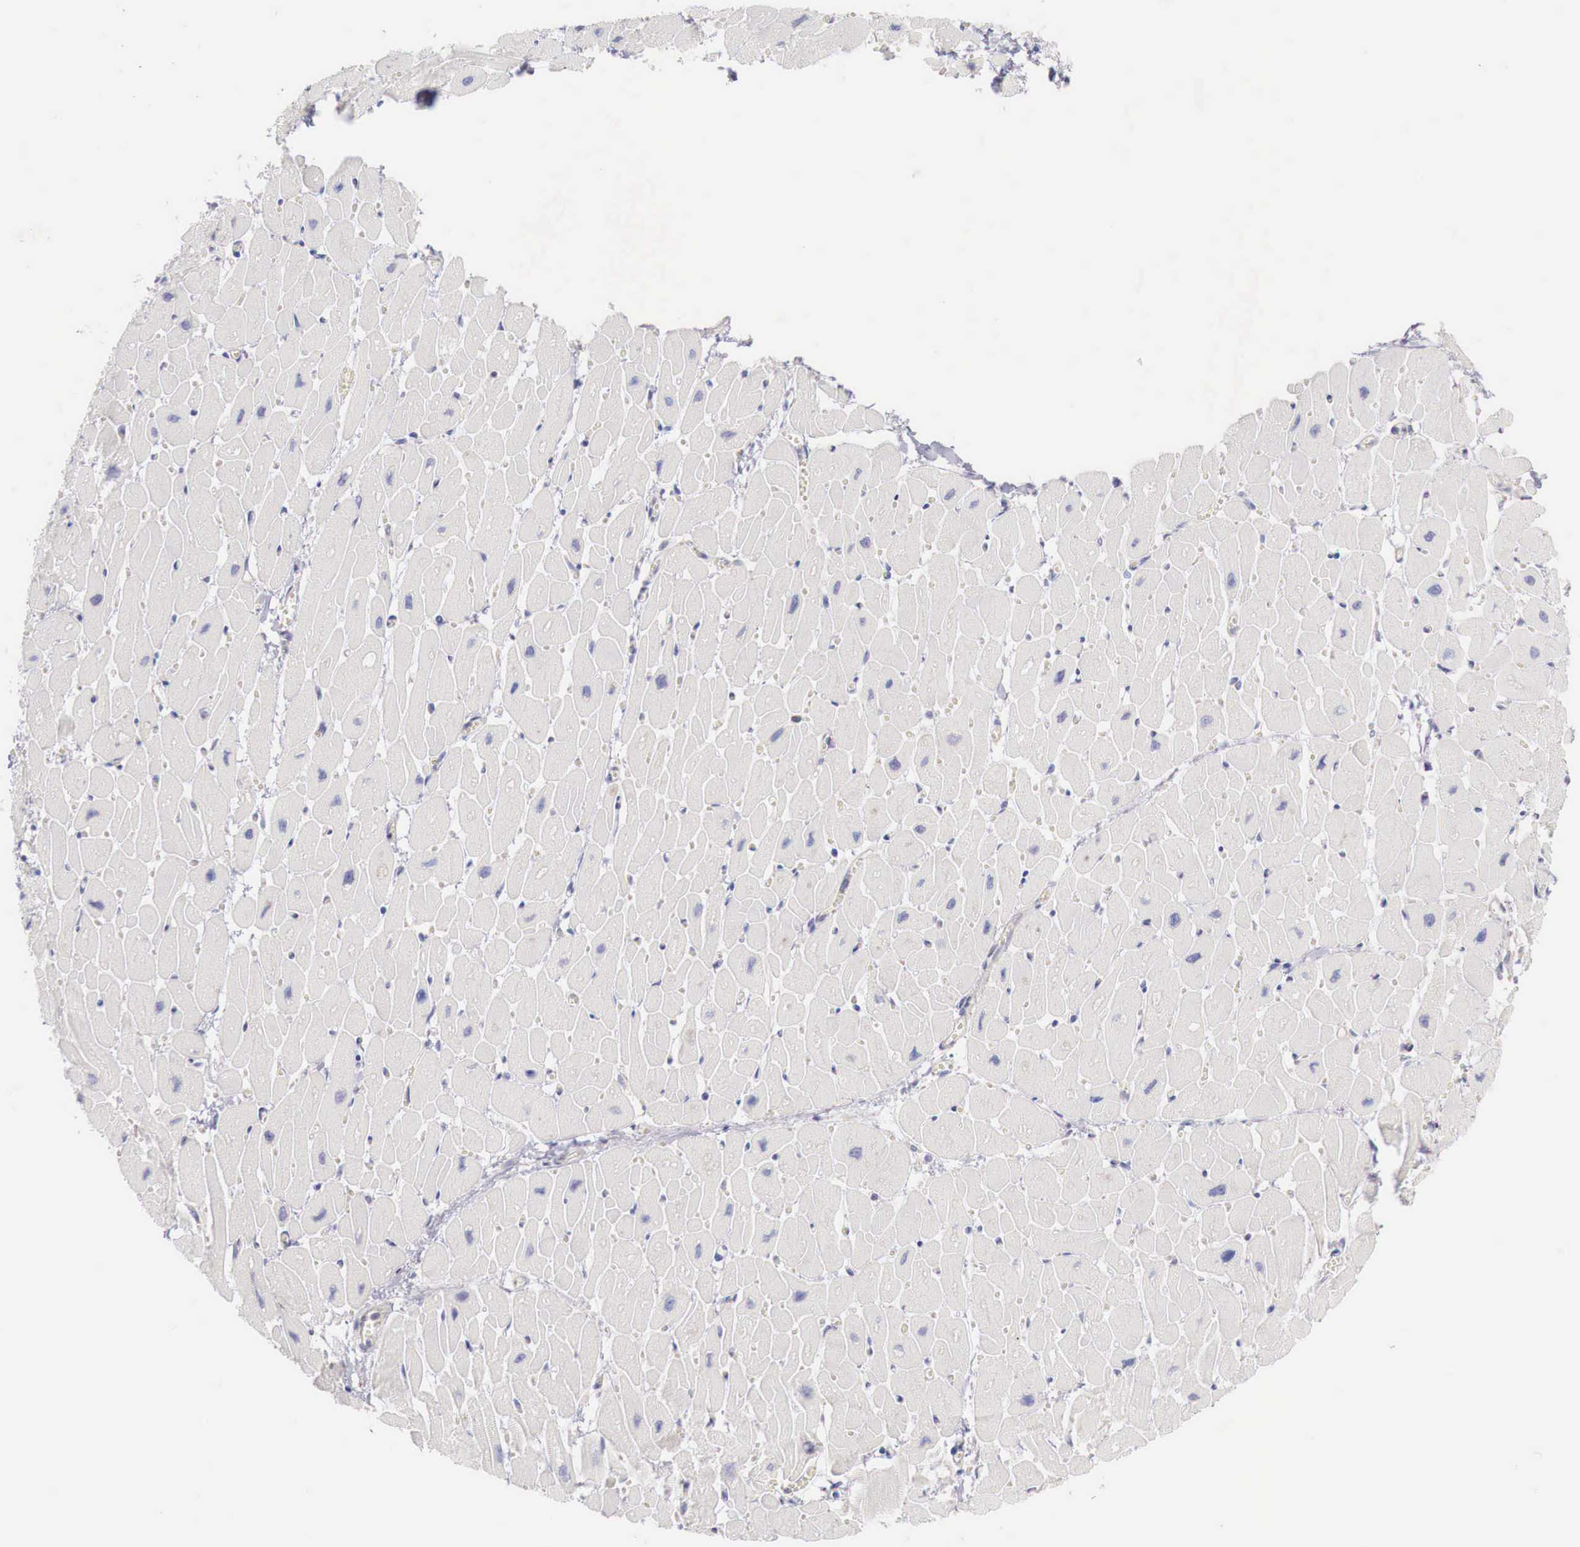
{"staining": {"intensity": "negative", "quantity": "none", "location": "none"}, "tissue": "heart muscle", "cell_type": "Cardiomyocytes", "image_type": "normal", "snomed": [{"axis": "morphology", "description": "Normal tissue, NOS"}, {"axis": "topography", "description": "Heart"}], "caption": "This is an immunohistochemistry (IHC) image of unremarkable heart muscle. There is no positivity in cardiomyocytes.", "gene": "TRIM13", "patient": {"sex": "female", "age": 54}}